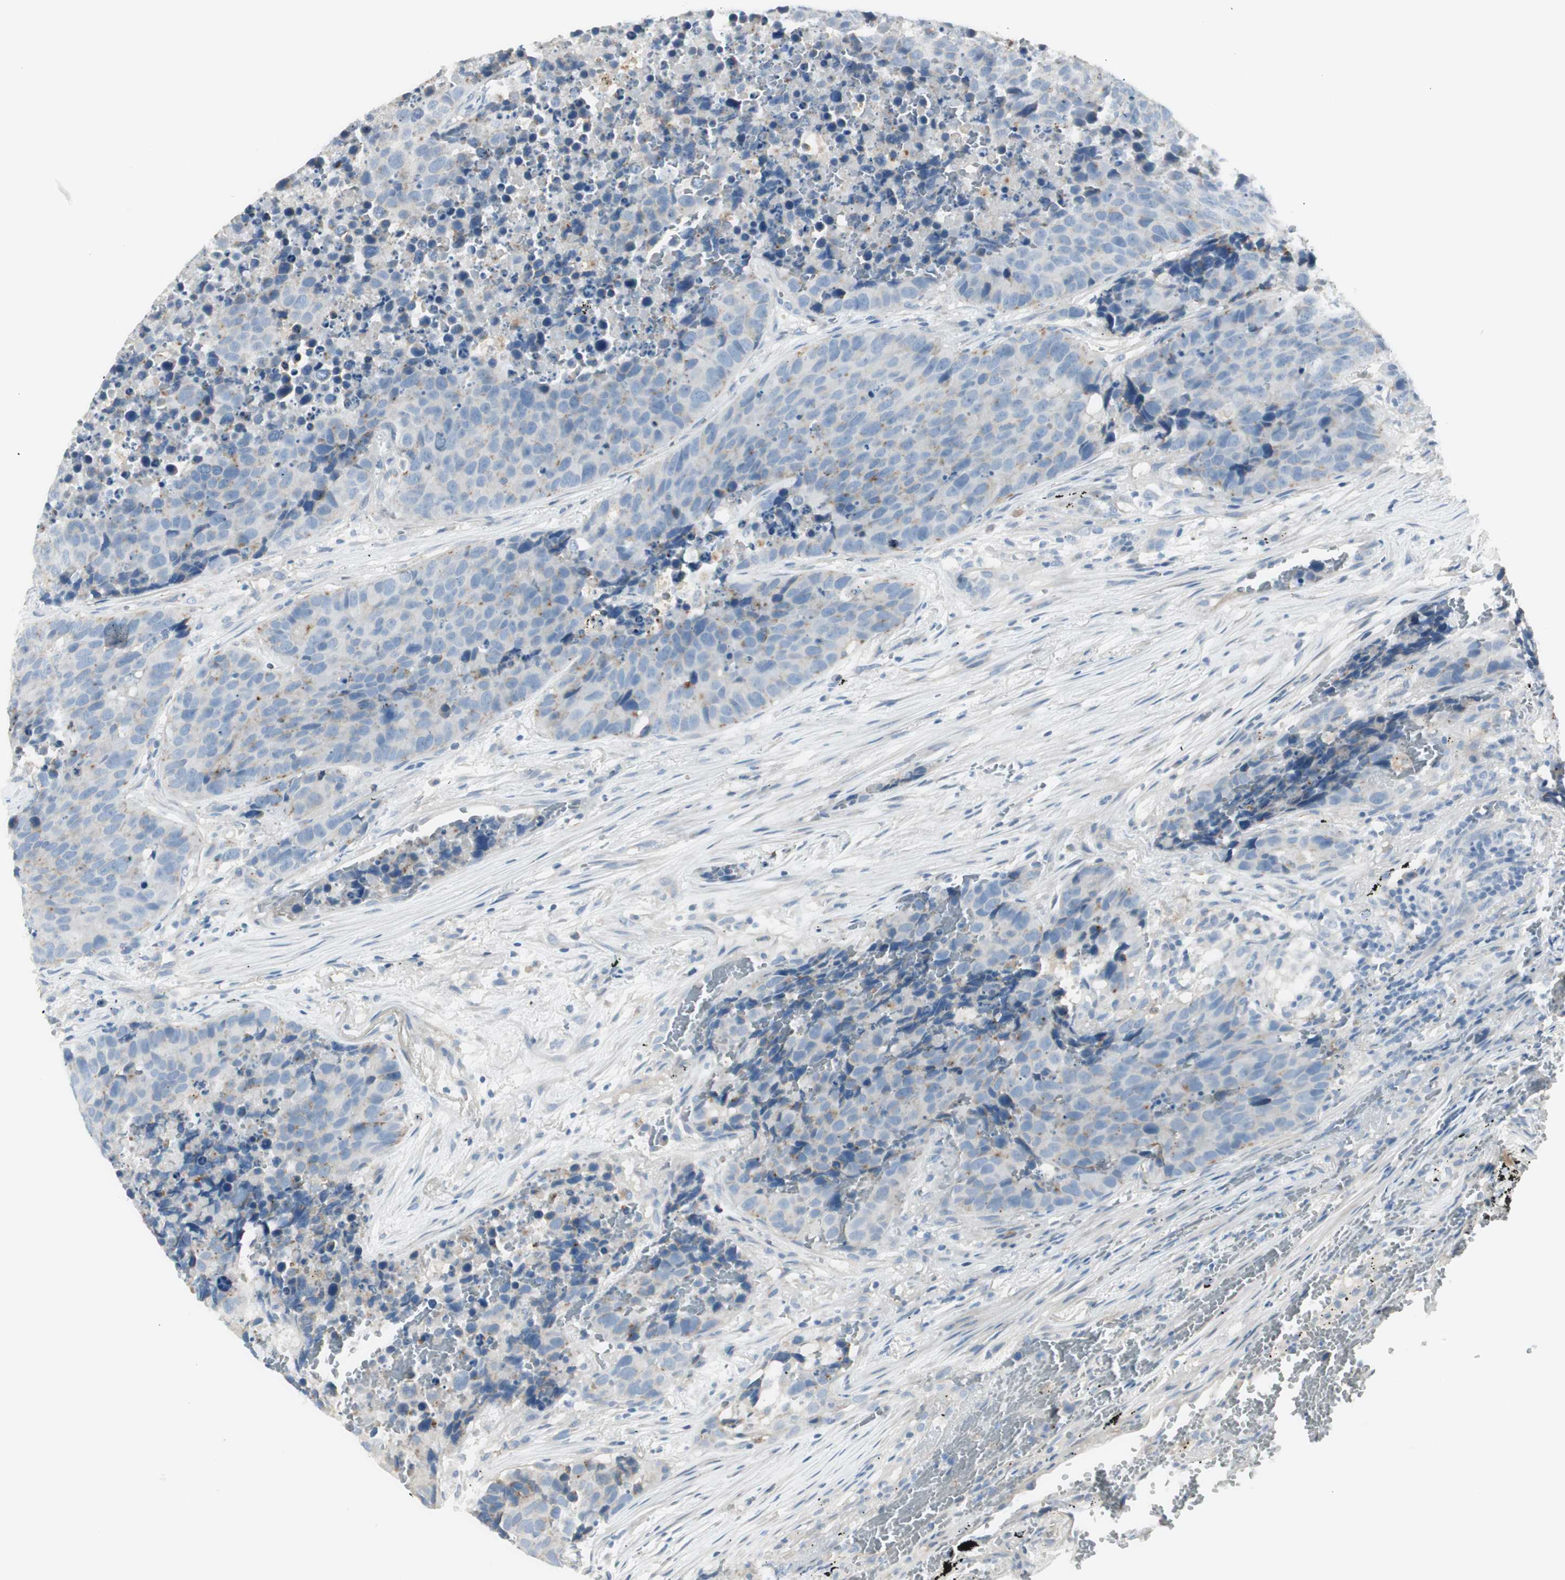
{"staining": {"intensity": "moderate", "quantity": "<25%", "location": "cytoplasmic/membranous"}, "tissue": "carcinoid", "cell_type": "Tumor cells", "image_type": "cancer", "snomed": [{"axis": "morphology", "description": "Carcinoid, malignant, NOS"}, {"axis": "topography", "description": "Lung"}], "caption": "Immunohistochemistry image of neoplastic tissue: carcinoid stained using immunohistochemistry demonstrates low levels of moderate protein expression localized specifically in the cytoplasmic/membranous of tumor cells, appearing as a cytoplasmic/membranous brown color.", "gene": "CACNA2D1", "patient": {"sex": "male", "age": 60}}